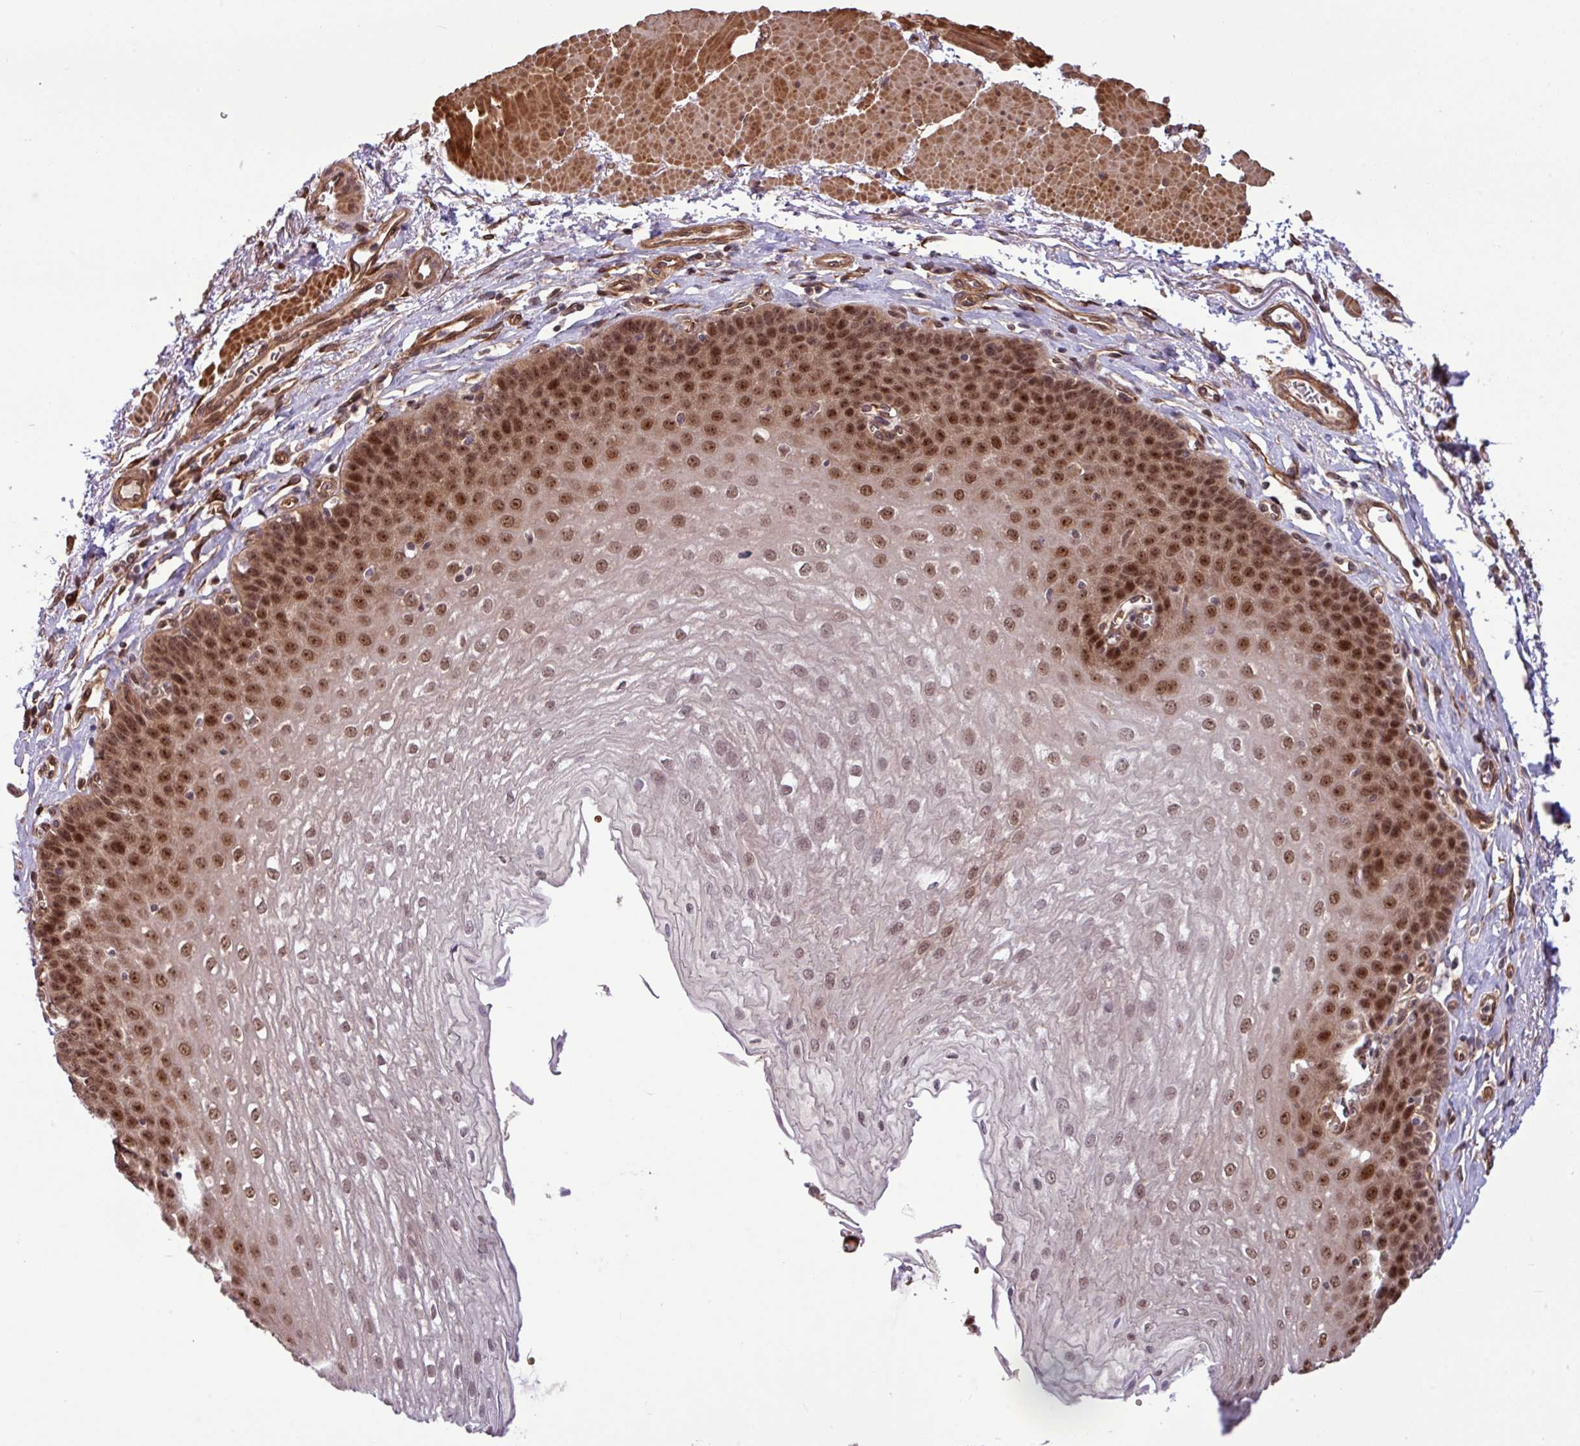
{"staining": {"intensity": "moderate", "quantity": ">75%", "location": "cytoplasmic/membranous,nuclear"}, "tissue": "esophagus", "cell_type": "Squamous epithelial cells", "image_type": "normal", "snomed": [{"axis": "morphology", "description": "Normal tissue, NOS"}, {"axis": "topography", "description": "Esophagus"}], "caption": "The micrograph displays a brown stain indicating the presence of a protein in the cytoplasmic/membranous,nuclear of squamous epithelial cells in esophagus.", "gene": "C7orf50", "patient": {"sex": "female", "age": 81}}